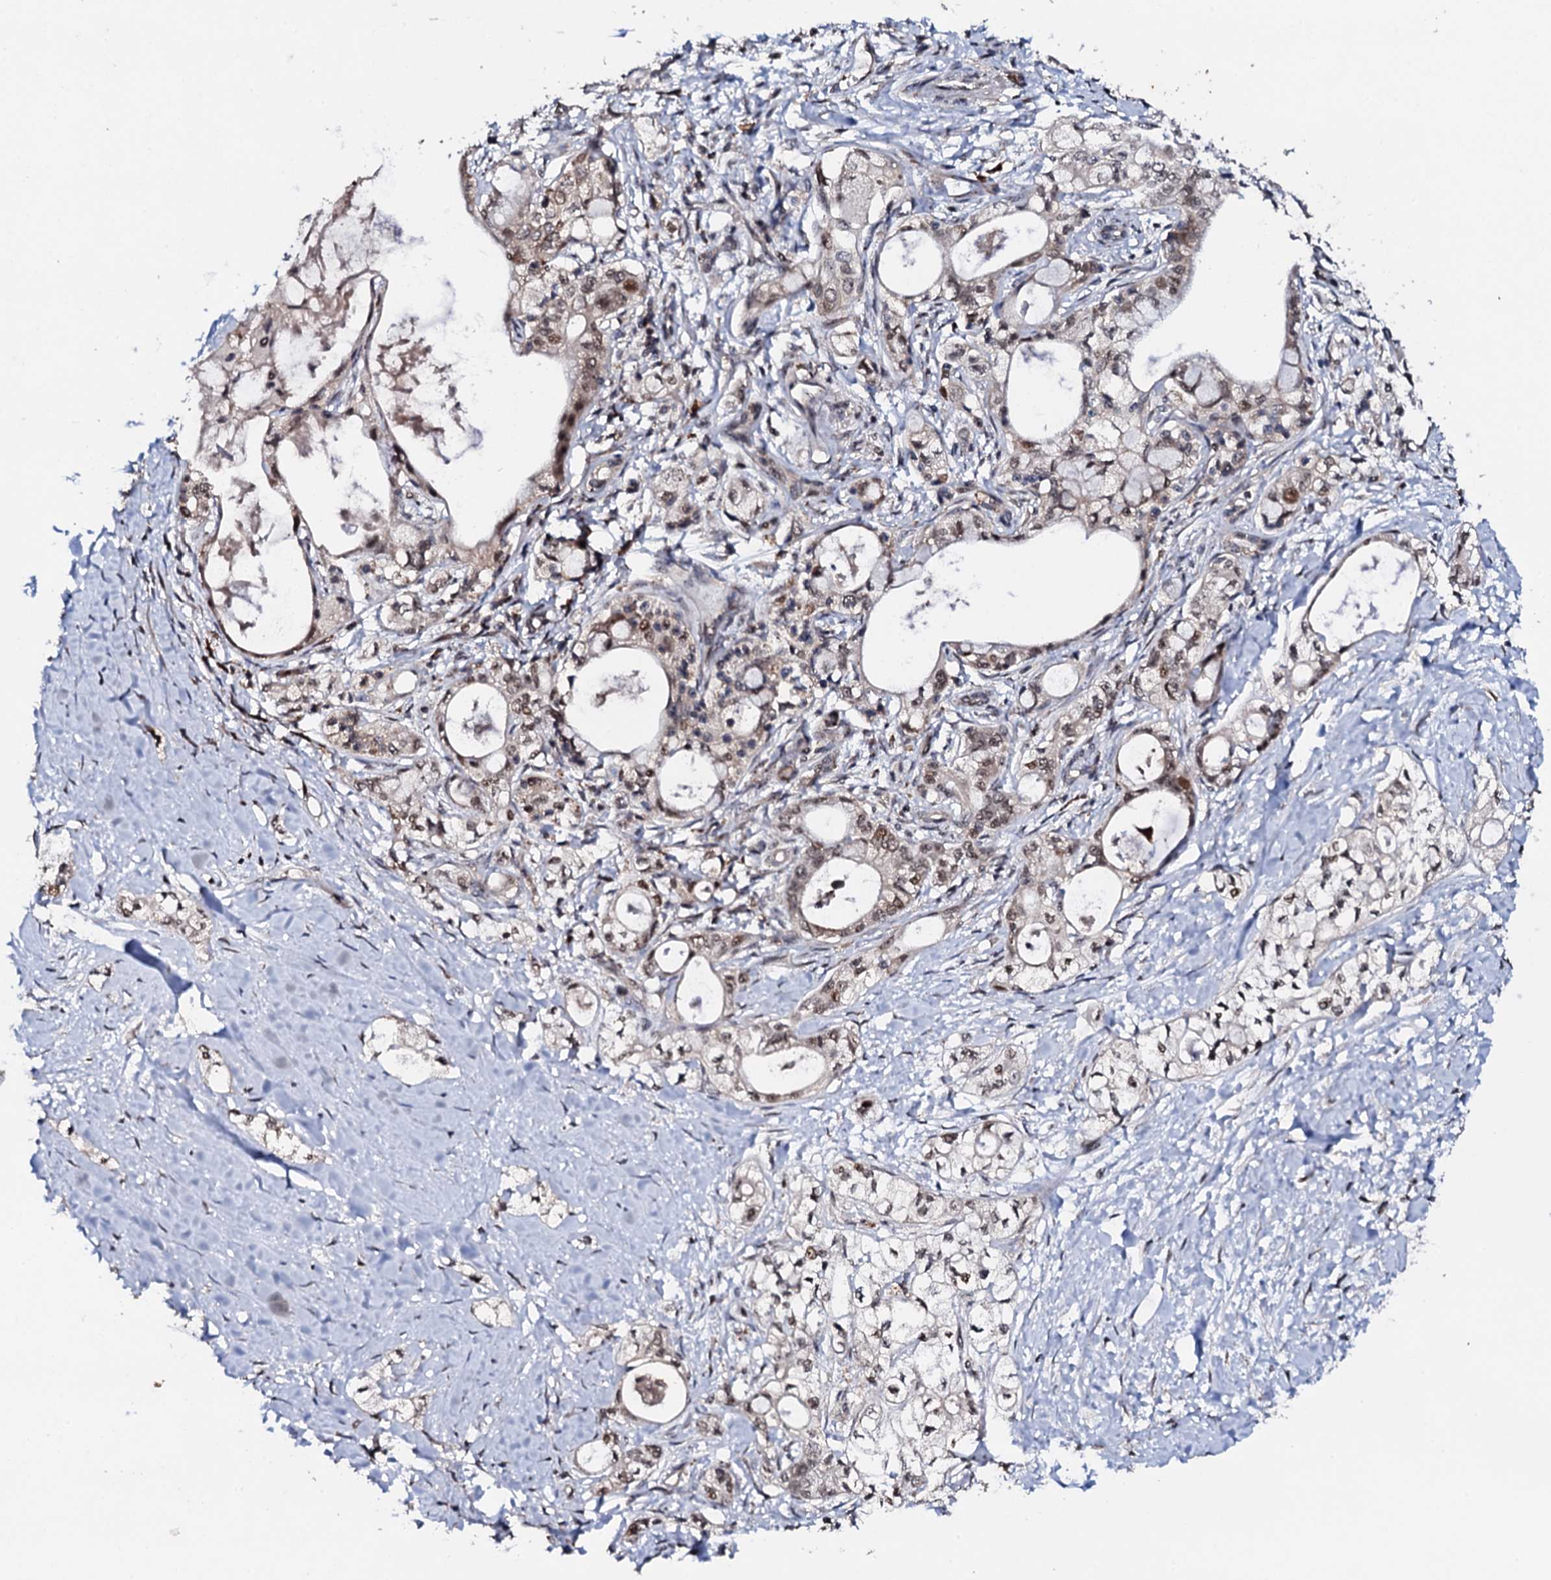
{"staining": {"intensity": "moderate", "quantity": "<25%", "location": "nuclear"}, "tissue": "pancreatic cancer", "cell_type": "Tumor cells", "image_type": "cancer", "snomed": [{"axis": "morphology", "description": "Adenocarcinoma, NOS"}, {"axis": "topography", "description": "Pancreas"}], "caption": "Tumor cells demonstrate low levels of moderate nuclear expression in about <25% of cells in pancreatic cancer. (brown staining indicates protein expression, while blue staining denotes nuclei).", "gene": "FAM111A", "patient": {"sex": "male", "age": 70}}